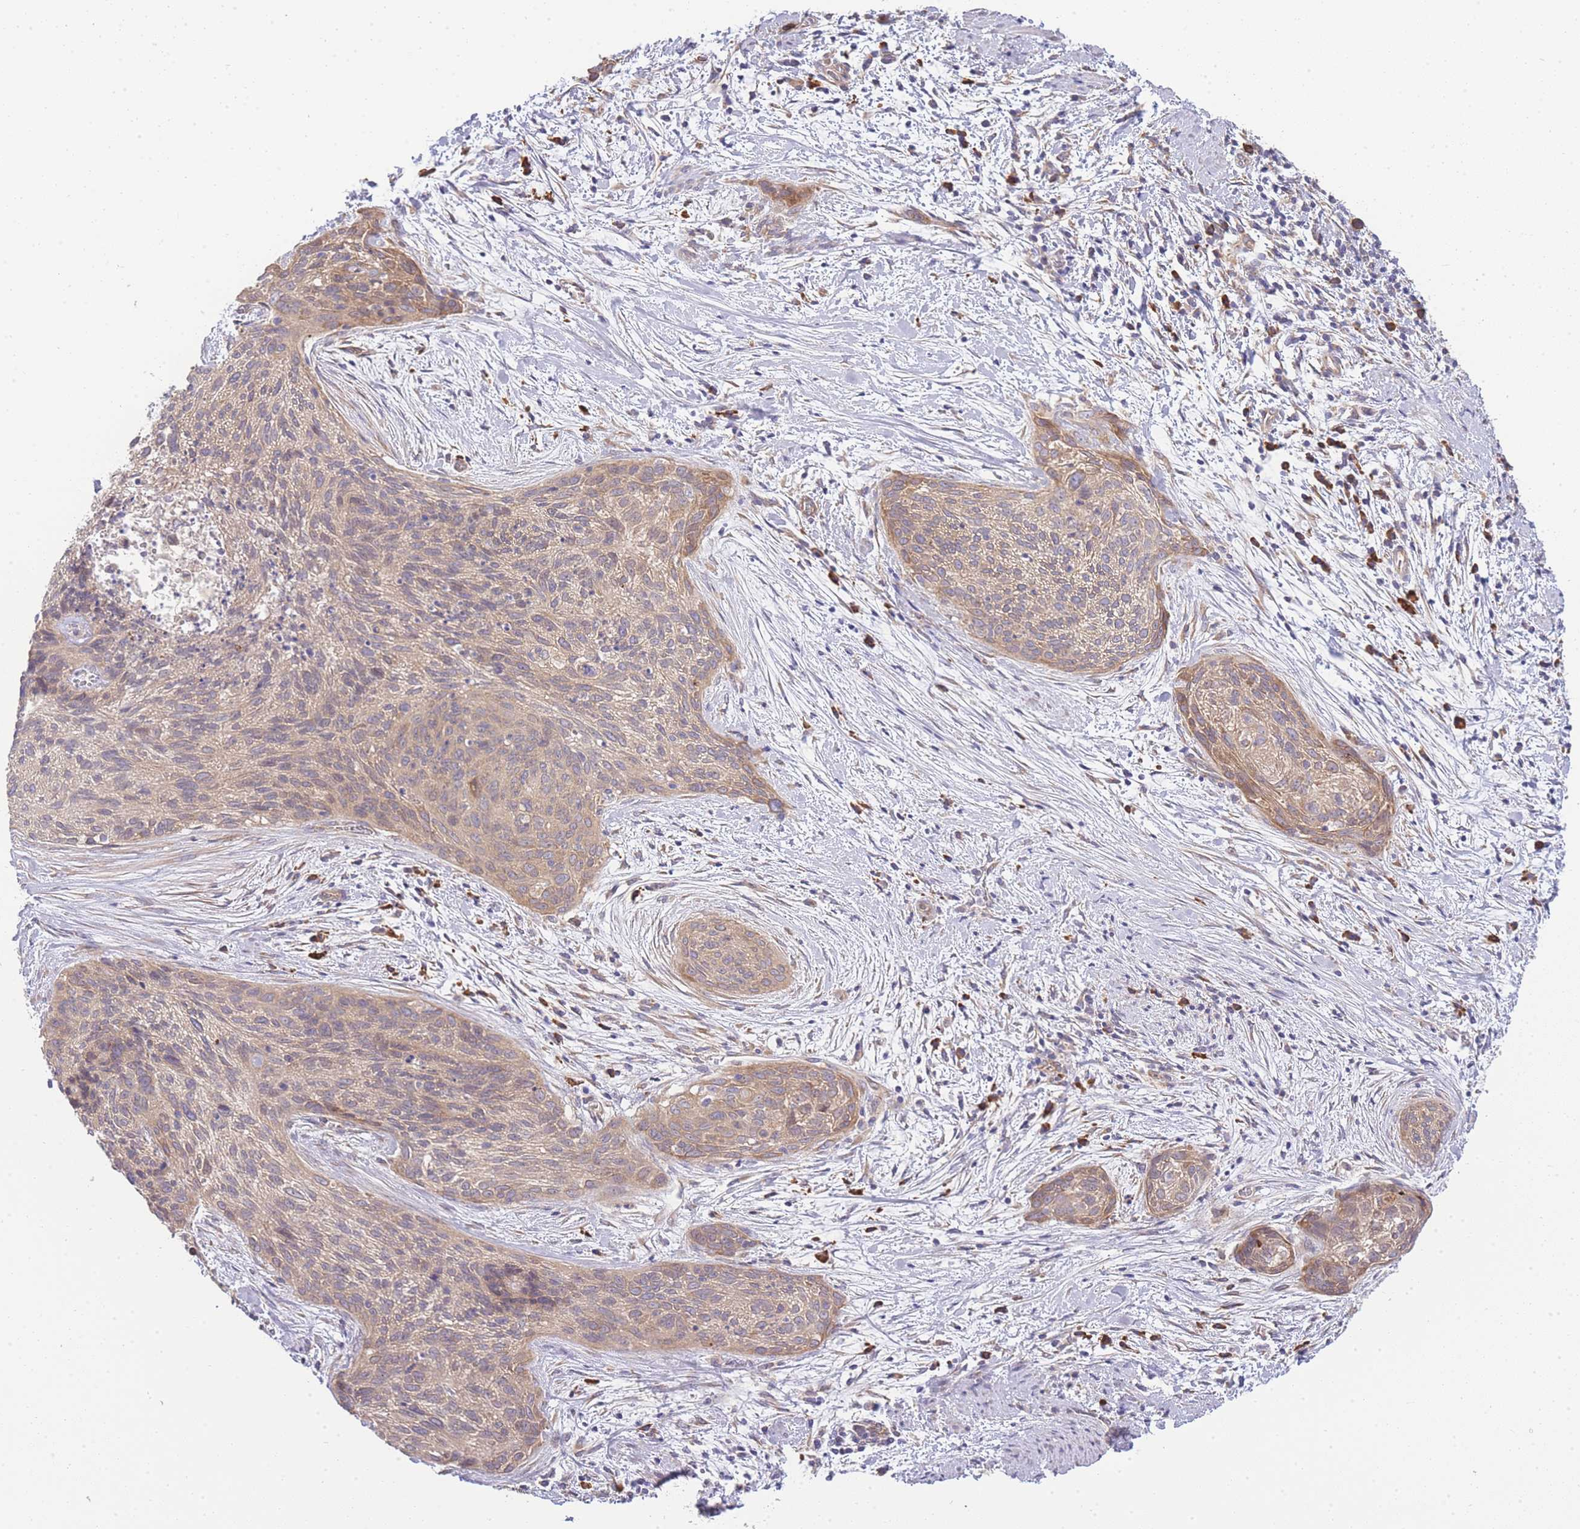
{"staining": {"intensity": "weak", "quantity": "25%-75%", "location": "cytoplasmic/membranous"}, "tissue": "cervical cancer", "cell_type": "Tumor cells", "image_type": "cancer", "snomed": [{"axis": "morphology", "description": "Squamous cell carcinoma, NOS"}, {"axis": "topography", "description": "Cervix"}], "caption": "This is an image of immunohistochemistry (IHC) staining of squamous cell carcinoma (cervical), which shows weak expression in the cytoplasmic/membranous of tumor cells.", "gene": "BEX1", "patient": {"sex": "female", "age": 55}}